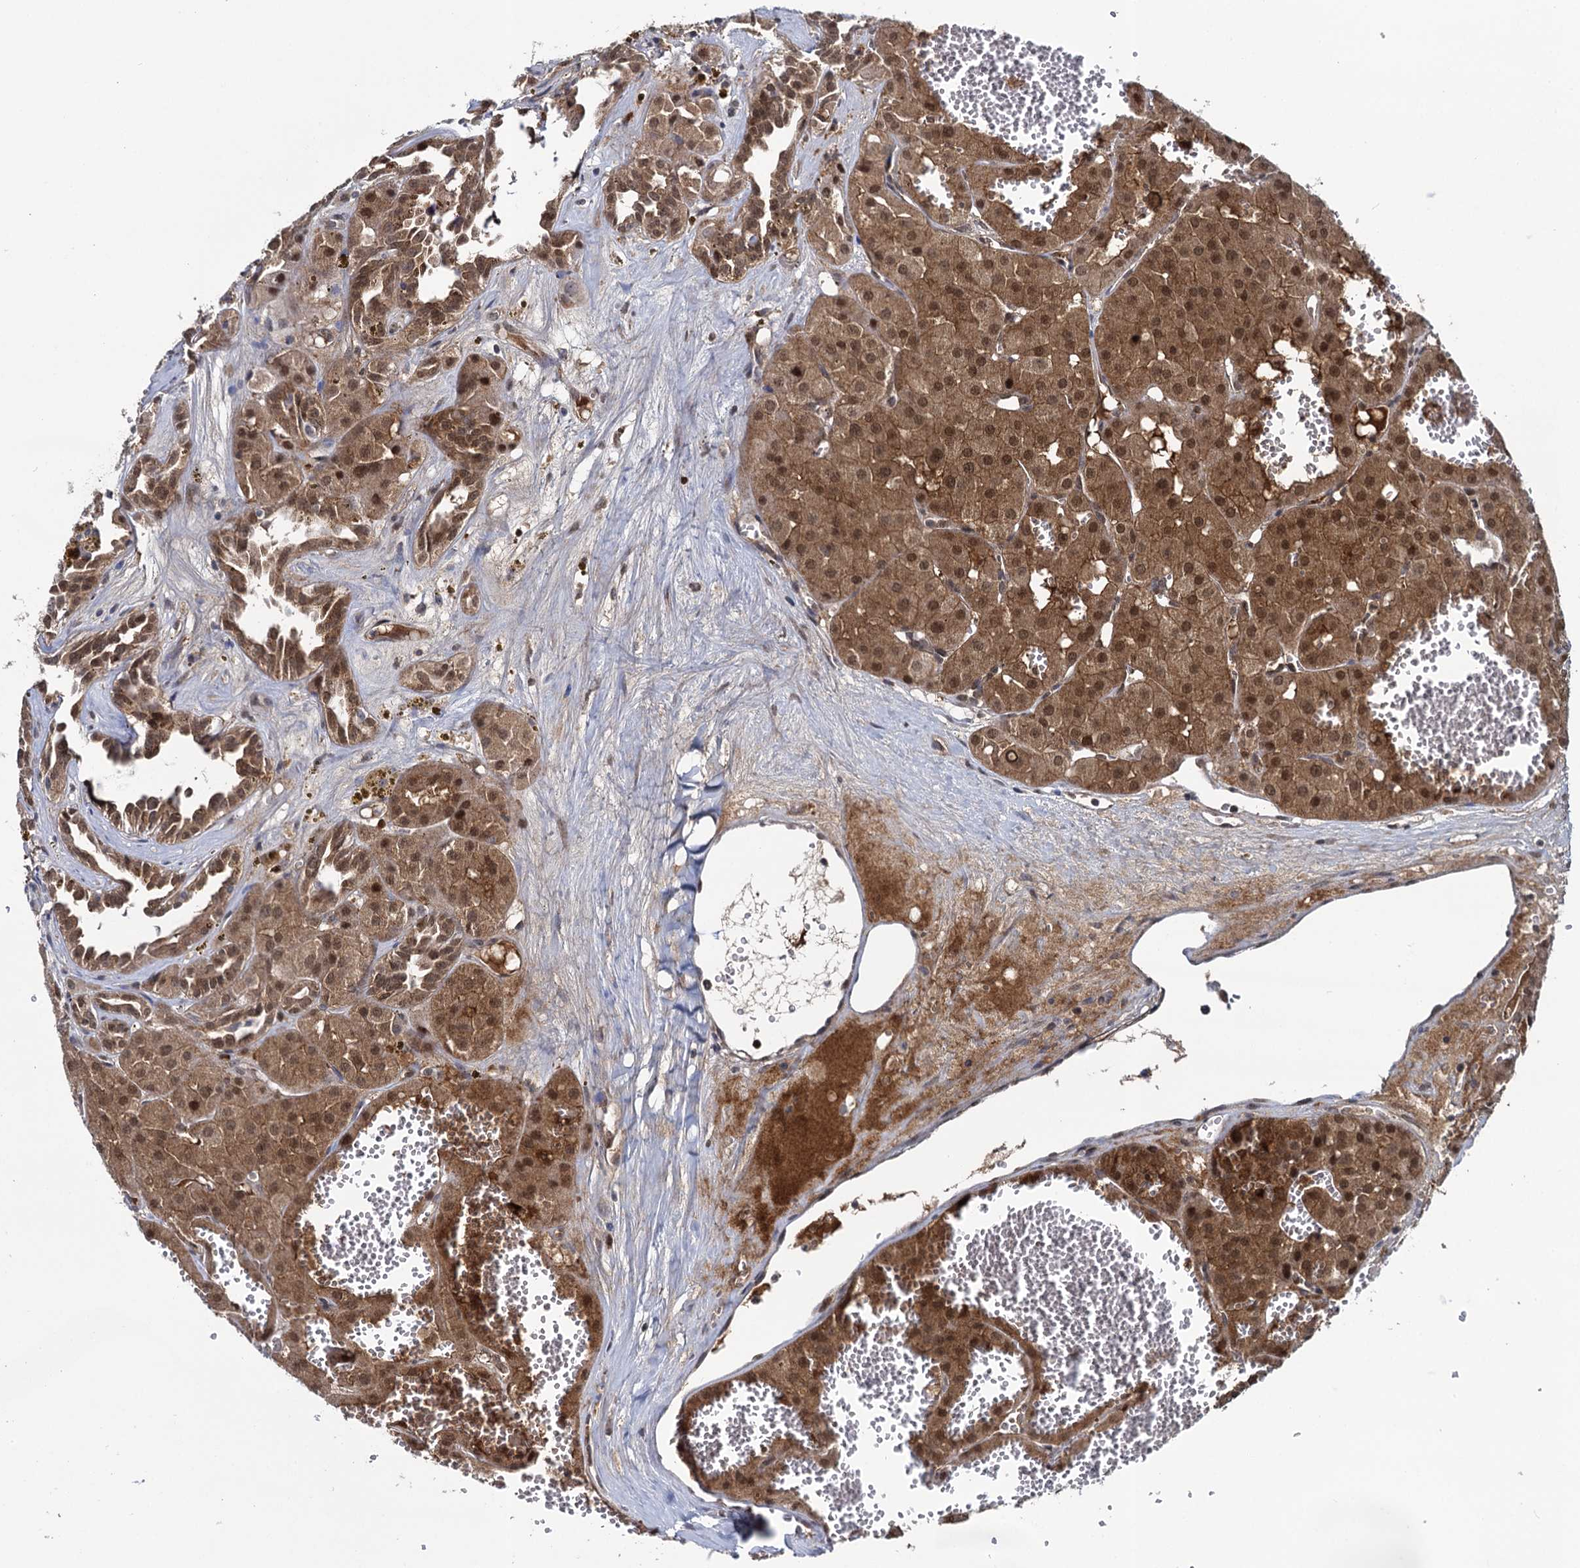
{"staining": {"intensity": "moderate", "quantity": ">75%", "location": "cytoplasmic/membranous,nuclear"}, "tissue": "renal cancer", "cell_type": "Tumor cells", "image_type": "cancer", "snomed": [{"axis": "morphology", "description": "Carcinoma, NOS"}, {"axis": "topography", "description": "Kidney"}], "caption": "Immunohistochemical staining of human renal carcinoma exhibits medium levels of moderate cytoplasmic/membranous and nuclear protein positivity in approximately >75% of tumor cells. (DAB (3,3'-diaminobenzidine) IHC, brown staining for protein, blue staining for nuclei).", "gene": "GLO1", "patient": {"sex": "female", "age": 75}}